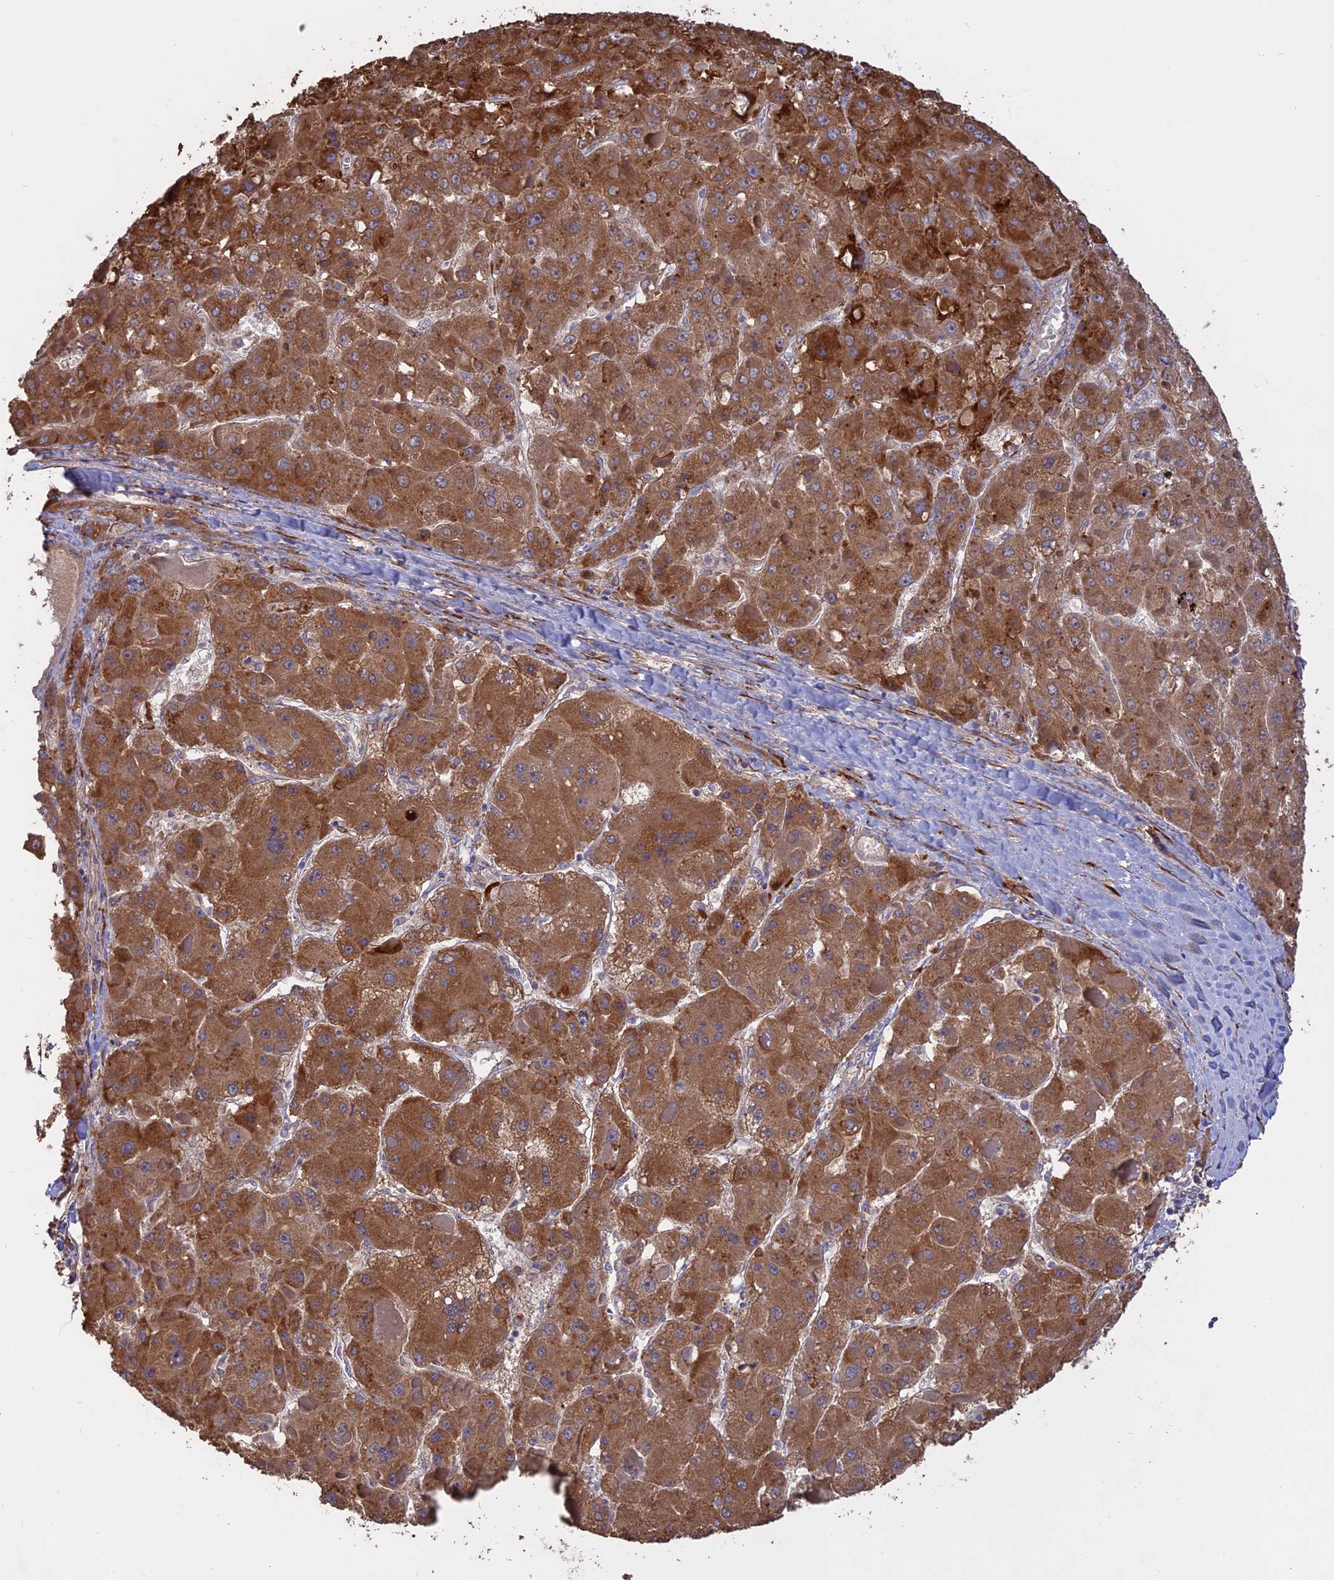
{"staining": {"intensity": "strong", "quantity": ">75%", "location": "cytoplasmic/membranous"}, "tissue": "liver cancer", "cell_type": "Tumor cells", "image_type": "cancer", "snomed": [{"axis": "morphology", "description": "Carcinoma, Hepatocellular, NOS"}, {"axis": "topography", "description": "Liver"}], "caption": "A histopathology image of liver hepatocellular carcinoma stained for a protein displays strong cytoplasmic/membranous brown staining in tumor cells.", "gene": "PPIC", "patient": {"sex": "female", "age": 73}}